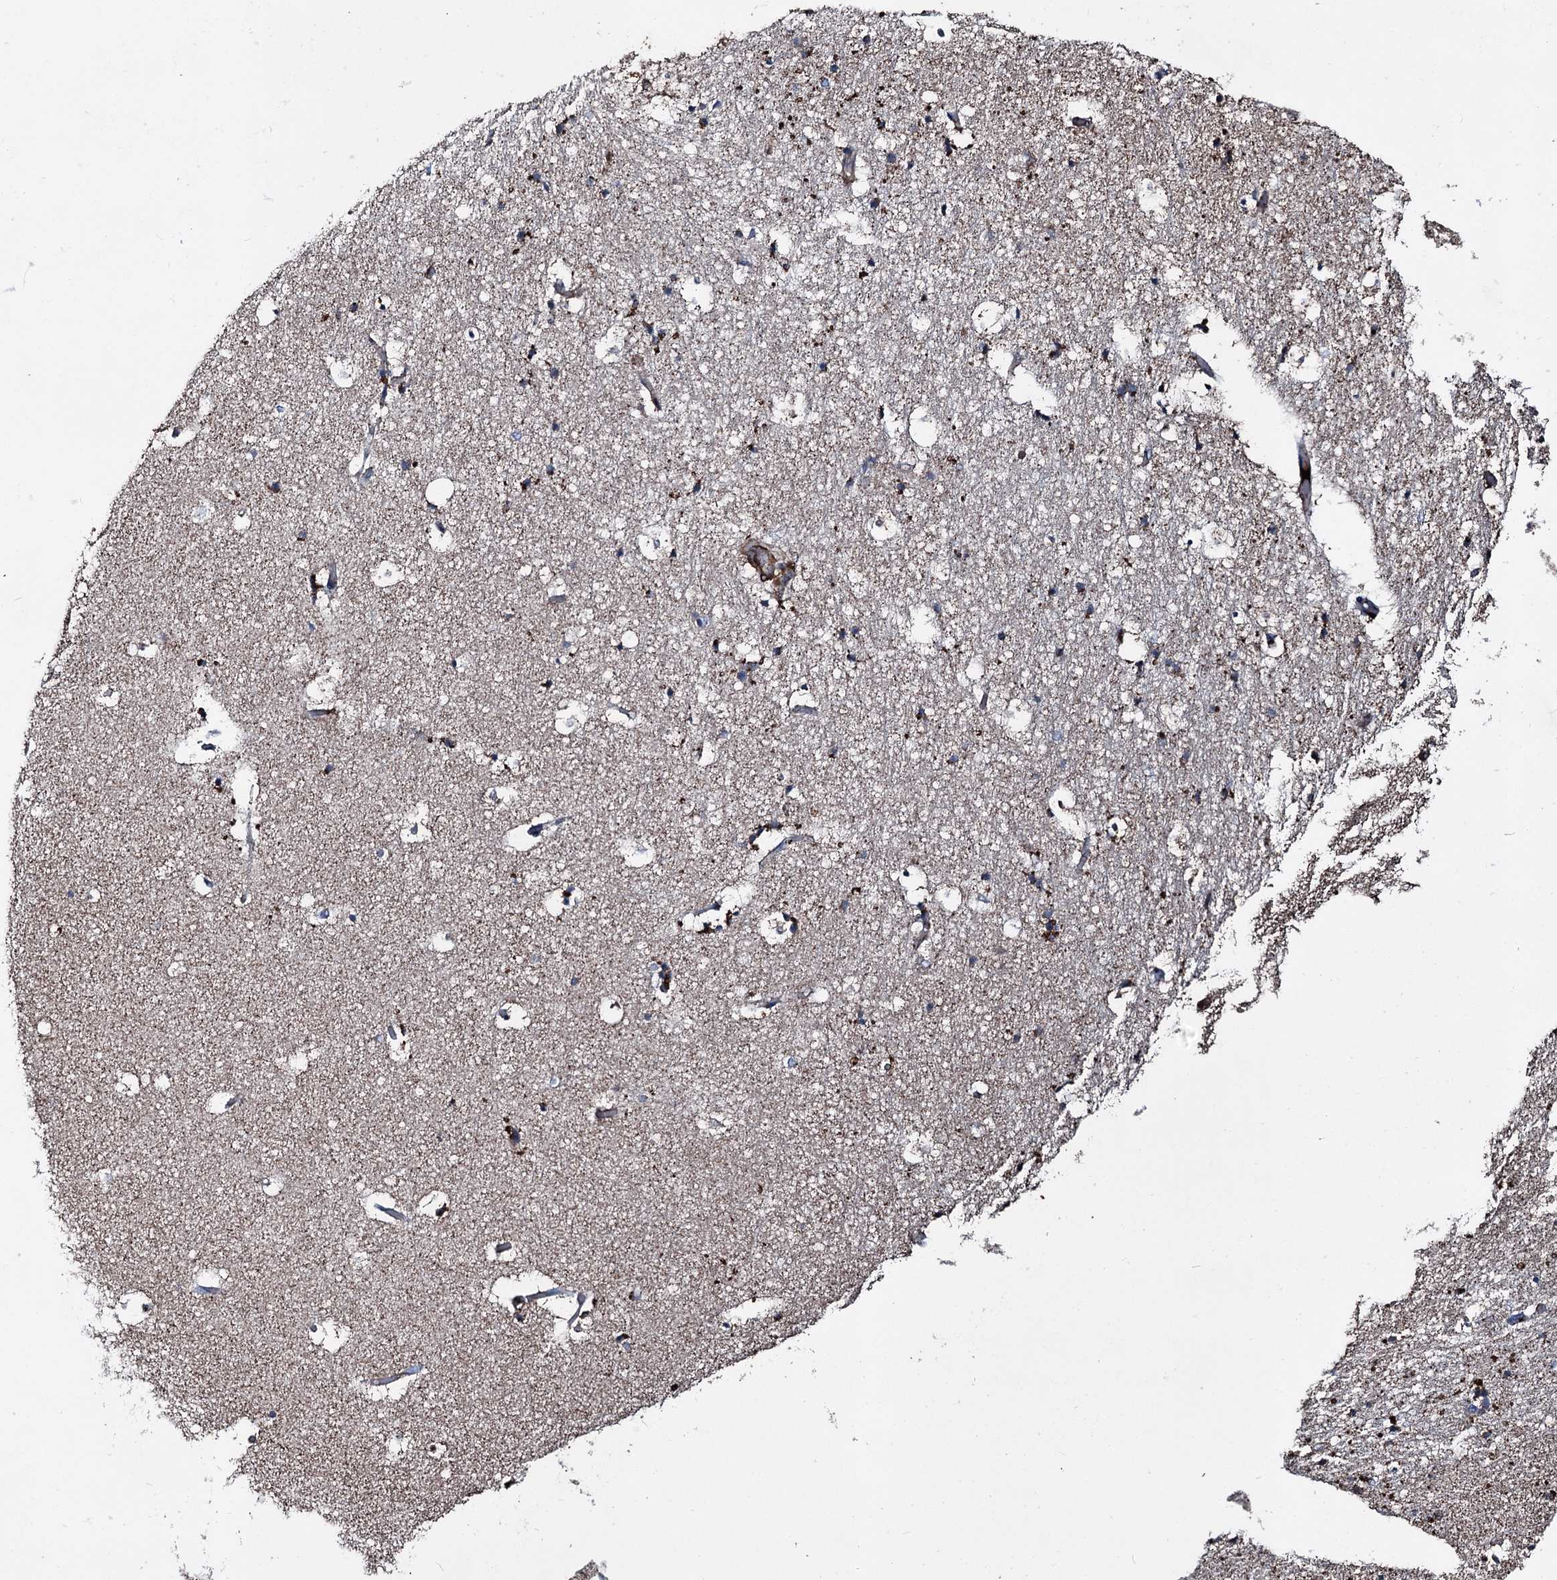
{"staining": {"intensity": "strong", "quantity": "<25%", "location": "cytoplasmic/membranous"}, "tissue": "hippocampus", "cell_type": "Glial cells", "image_type": "normal", "snomed": [{"axis": "morphology", "description": "Normal tissue, NOS"}, {"axis": "topography", "description": "Hippocampus"}], "caption": "Benign hippocampus was stained to show a protein in brown. There is medium levels of strong cytoplasmic/membranous expression in approximately <25% of glial cells. The protein of interest is stained brown, and the nuclei are stained in blue (DAB IHC with brightfield microscopy, high magnification).", "gene": "DDIAS", "patient": {"sex": "female", "age": 52}}